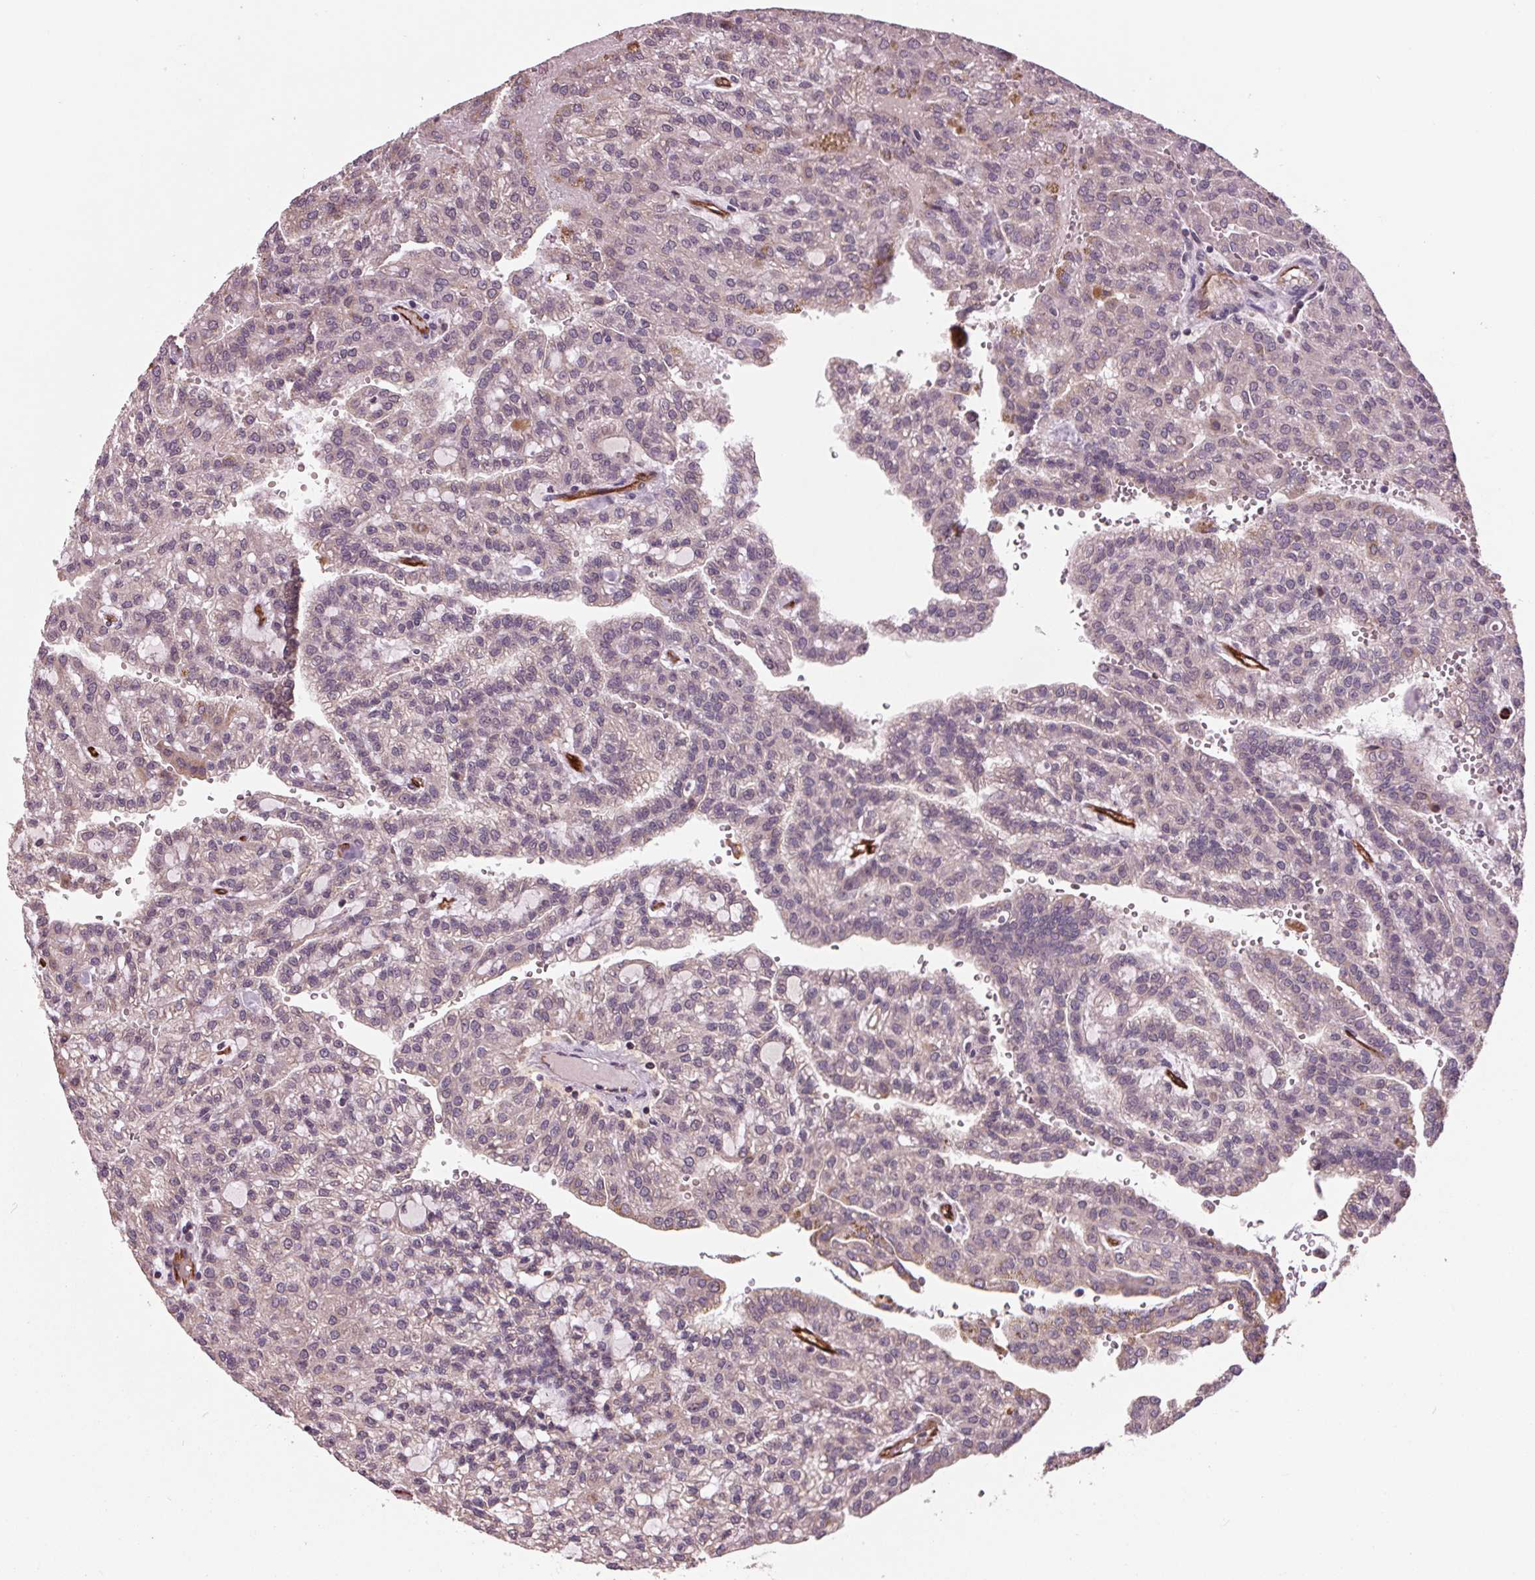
{"staining": {"intensity": "weak", "quantity": "<25%", "location": "cytoplasmic/membranous"}, "tissue": "renal cancer", "cell_type": "Tumor cells", "image_type": "cancer", "snomed": [{"axis": "morphology", "description": "Adenocarcinoma, NOS"}, {"axis": "topography", "description": "Kidney"}], "caption": "The image shows no staining of tumor cells in renal cancer (adenocarcinoma).", "gene": "MAPK8", "patient": {"sex": "male", "age": 63}}